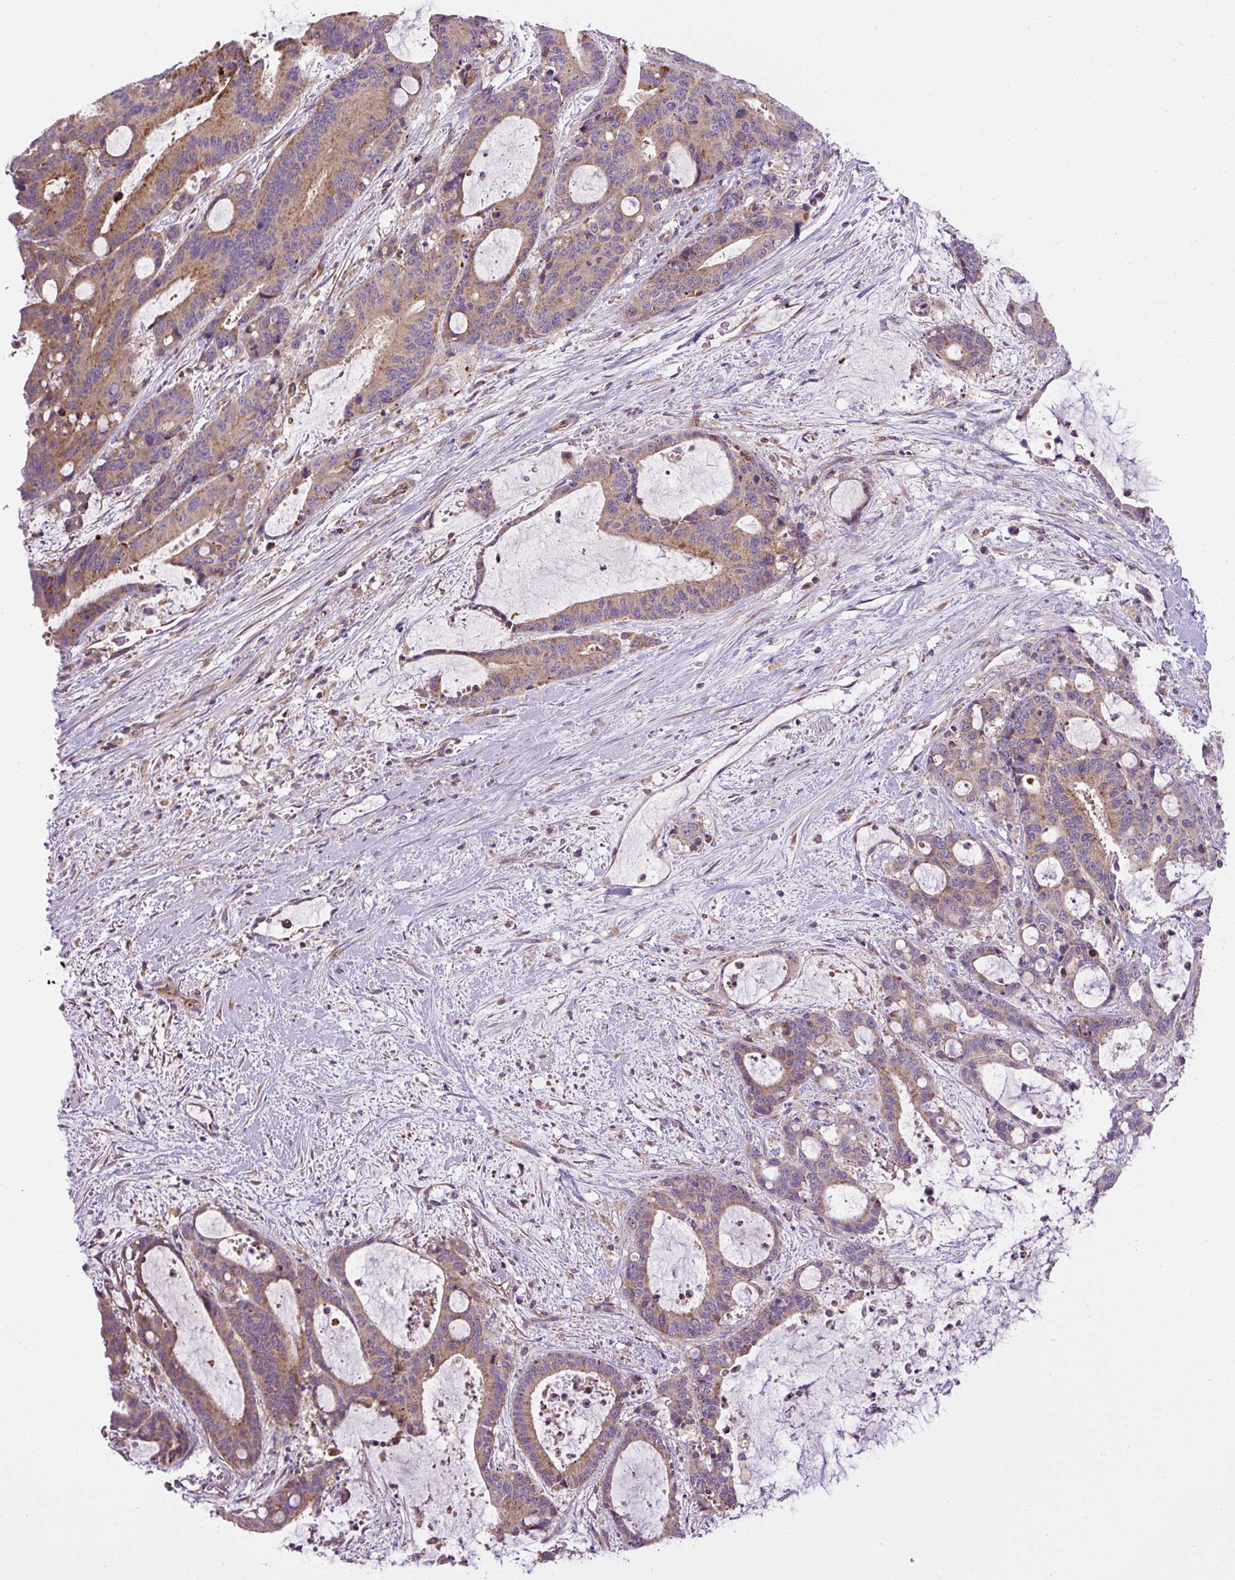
{"staining": {"intensity": "moderate", "quantity": ">75%", "location": "cytoplasmic/membranous"}, "tissue": "liver cancer", "cell_type": "Tumor cells", "image_type": "cancer", "snomed": [{"axis": "morphology", "description": "Normal tissue, NOS"}, {"axis": "morphology", "description": "Cholangiocarcinoma"}, {"axis": "topography", "description": "Liver"}, {"axis": "topography", "description": "Peripheral nerve tissue"}], "caption": "Human liver cancer (cholangiocarcinoma) stained with a brown dye reveals moderate cytoplasmic/membranous positive positivity in about >75% of tumor cells.", "gene": "ZNF547", "patient": {"sex": "female", "age": 73}}